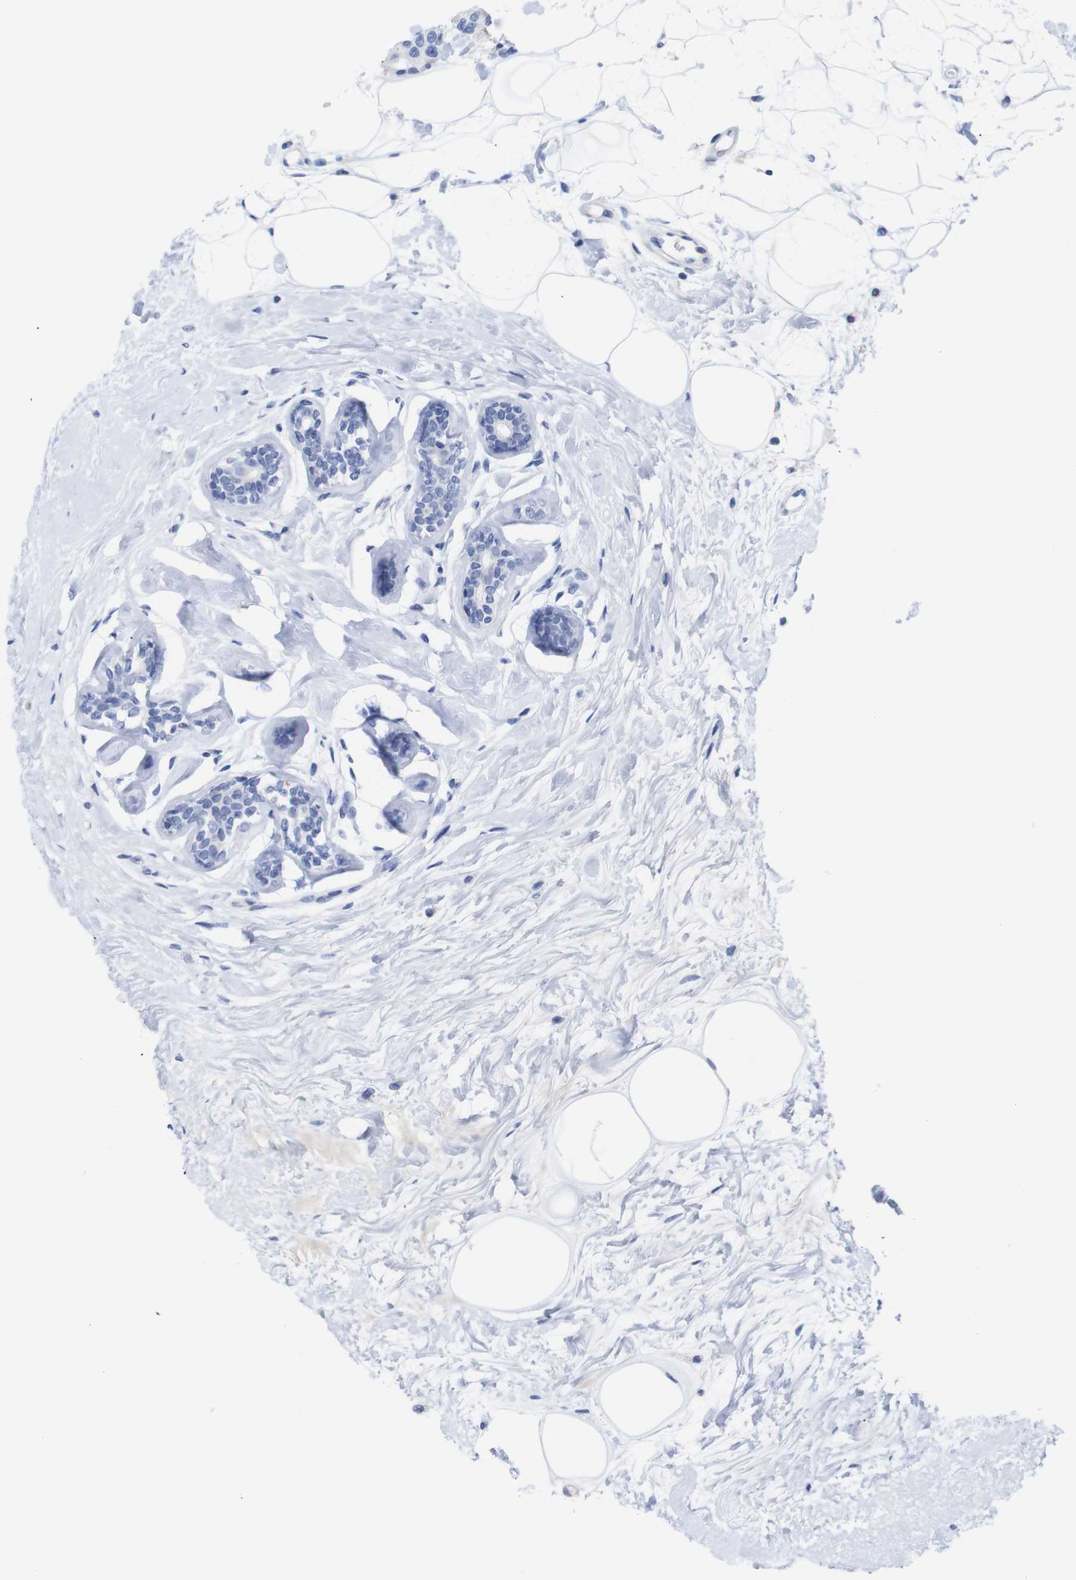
{"staining": {"intensity": "negative", "quantity": "none", "location": "none"}, "tissue": "breast cancer", "cell_type": "Tumor cells", "image_type": "cancer", "snomed": [{"axis": "morphology", "description": "Normal tissue, NOS"}, {"axis": "morphology", "description": "Duct carcinoma"}, {"axis": "topography", "description": "Breast"}], "caption": "A histopathology image of breast cancer (infiltrating ductal carcinoma) stained for a protein demonstrates no brown staining in tumor cells. The staining was performed using DAB (3,3'-diaminobenzidine) to visualize the protein expression in brown, while the nuclei were stained in blue with hematoxylin (Magnification: 20x).", "gene": "LRRC55", "patient": {"sex": "female", "age": 39}}